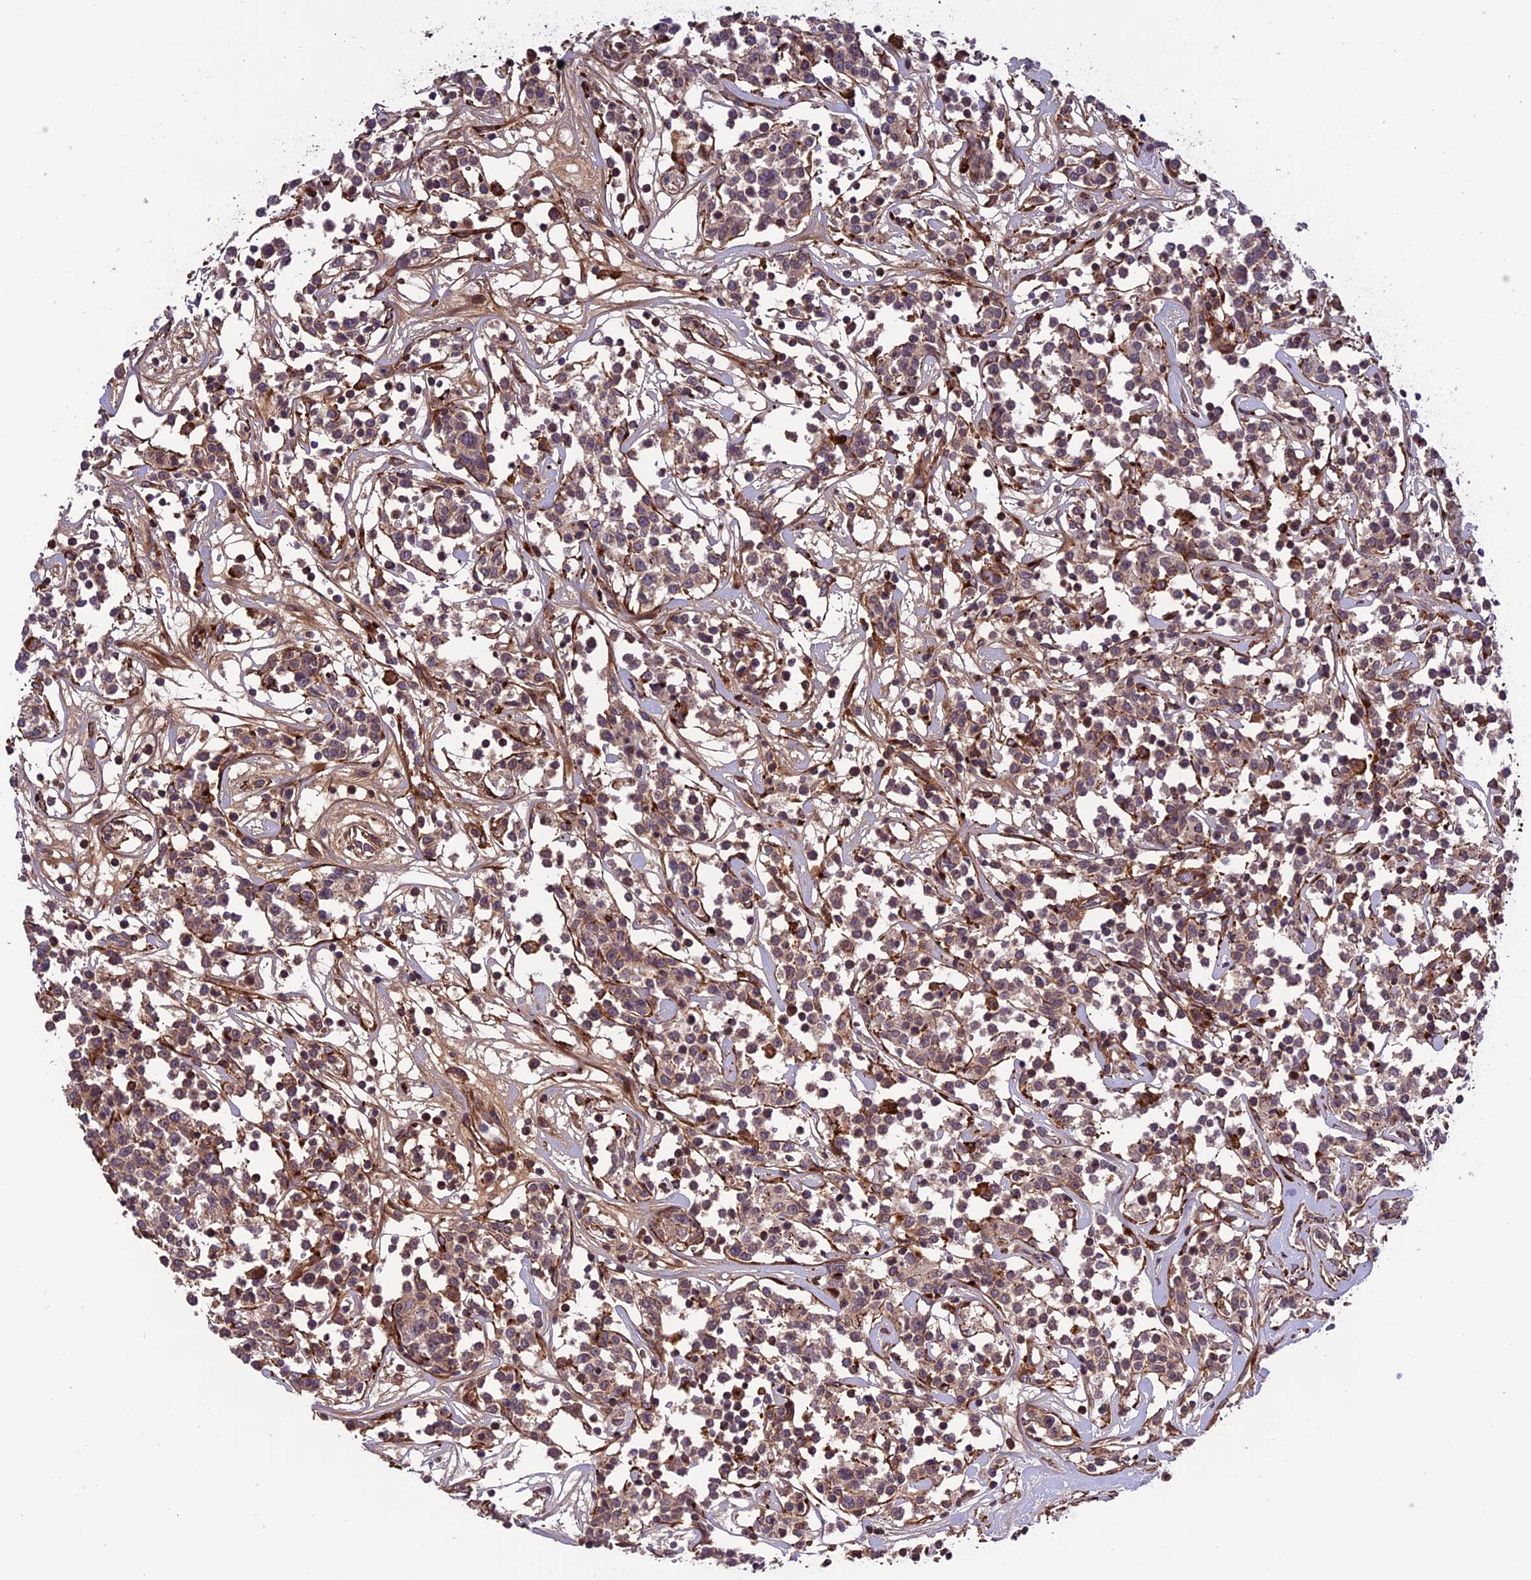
{"staining": {"intensity": "weak", "quantity": "25%-75%", "location": "cytoplasmic/membranous"}, "tissue": "lymphoma", "cell_type": "Tumor cells", "image_type": "cancer", "snomed": [{"axis": "morphology", "description": "Malignant lymphoma, non-Hodgkin's type, Low grade"}, {"axis": "topography", "description": "Small intestine"}], "caption": "Low-grade malignant lymphoma, non-Hodgkin's type tissue displays weak cytoplasmic/membranous expression in approximately 25%-75% of tumor cells, visualized by immunohistochemistry.", "gene": "TNIP3", "patient": {"sex": "female", "age": 59}}